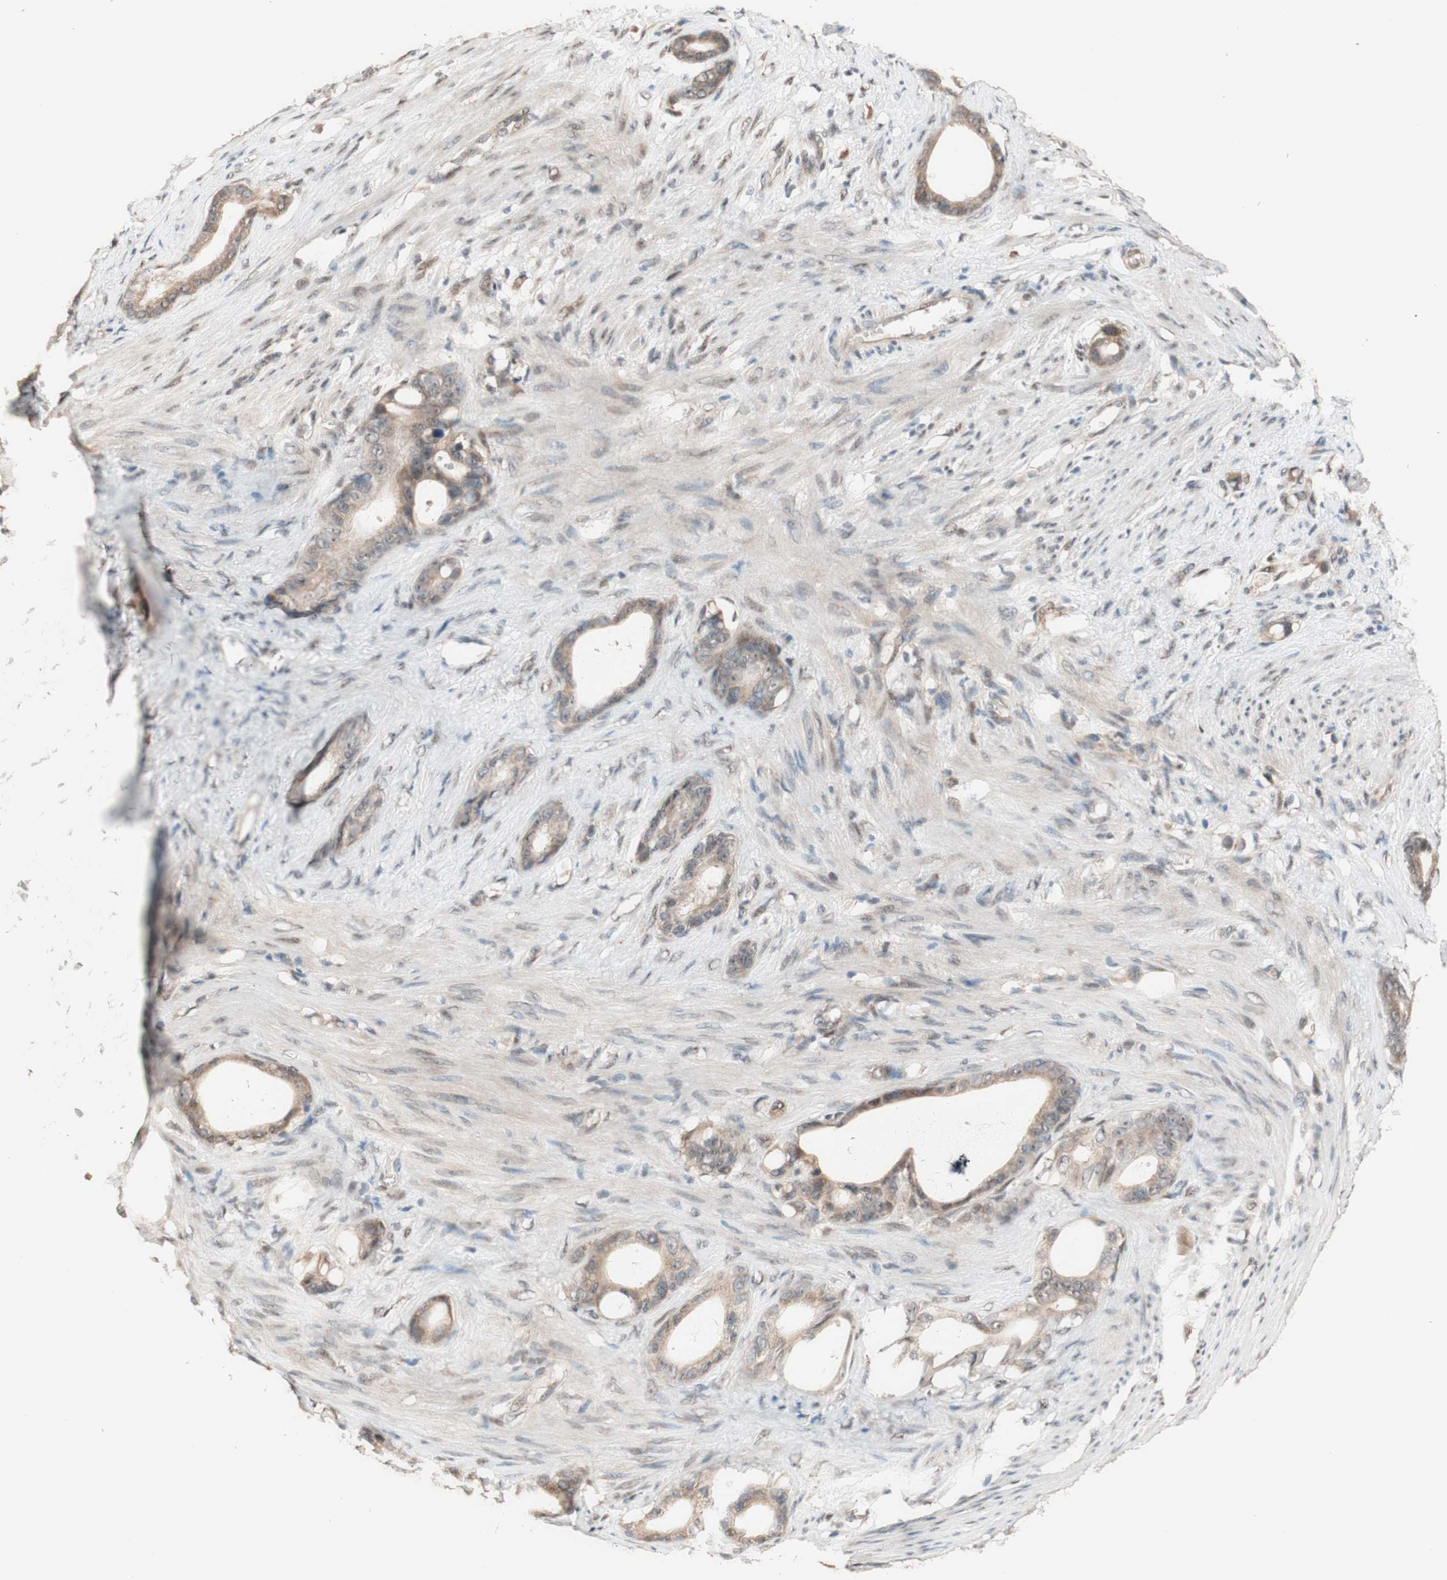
{"staining": {"intensity": "moderate", "quantity": ">75%", "location": "cytoplasmic/membranous"}, "tissue": "stomach cancer", "cell_type": "Tumor cells", "image_type": "cancer", "snomed": [{"axis": "morphology", "description": "Adenocarcinoma, NOS"}, {"axis": "topography", "description": "Stomach"}], "caption": "This photomicrograph reveals IHC staining of stomach cancer (adenocarcinoma), with medium moderate cytoplasmic/membranous expression in approximately >75% of tumor cells.", "gene": "CCNC", "patient": {"sex": "female", "age": 75}}